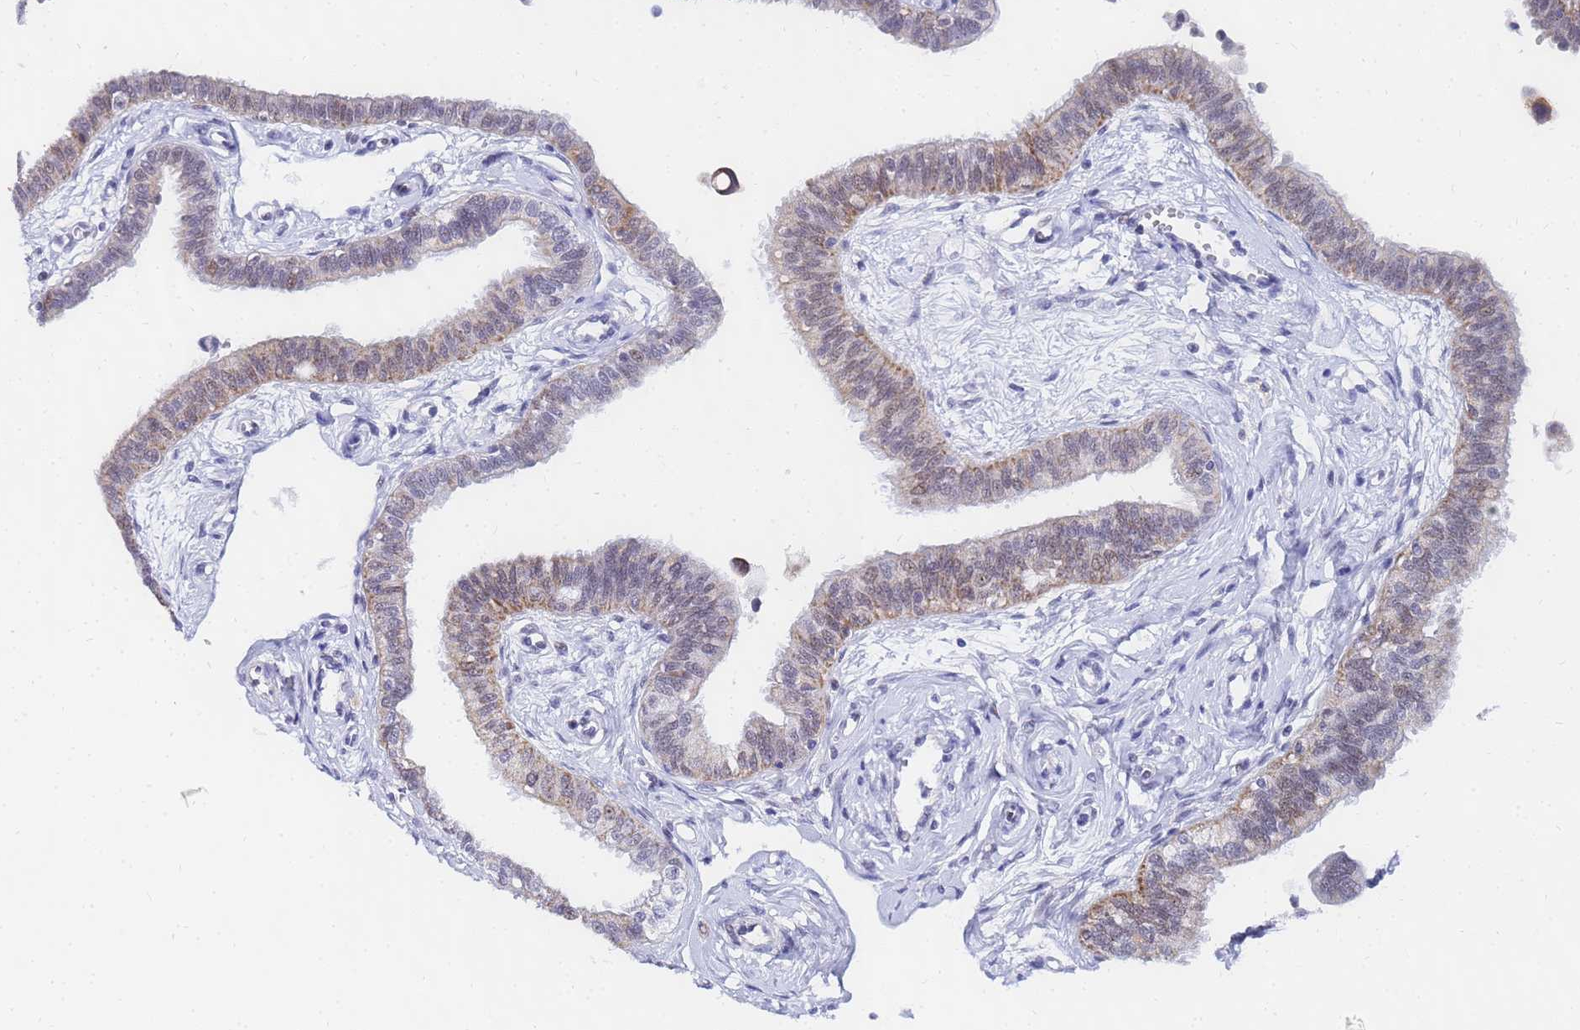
{"staining": {"intensity": "moderate", "quantity": "25%-75%", "location": "cytoplasmic/membranous,nuclear"}, "tissue": "fallopian tube", "cell_type": "Glandular cells", "image_type": "normal", "snomed": [{"axis": "morphology", "description": "Normal tissue, NOS"}, {"axis": "morphology", "description": "Carcinoma, NOS"}, {"axis": "topography", "description": "Fallopian tube"}, {"axis": "topography", "description": "Ovary"}], "caption": "Brown immunohistochemical staining in unremarkable human fallopian tube reveals moderate cytoplasmic/membranous,nuclear staining in about 25%-75% of glandular cells. (IHC, brightfield microscopy, high magnification).", "gene": "CKMT1A", "patient": {"sex": "female", "age": 59}}